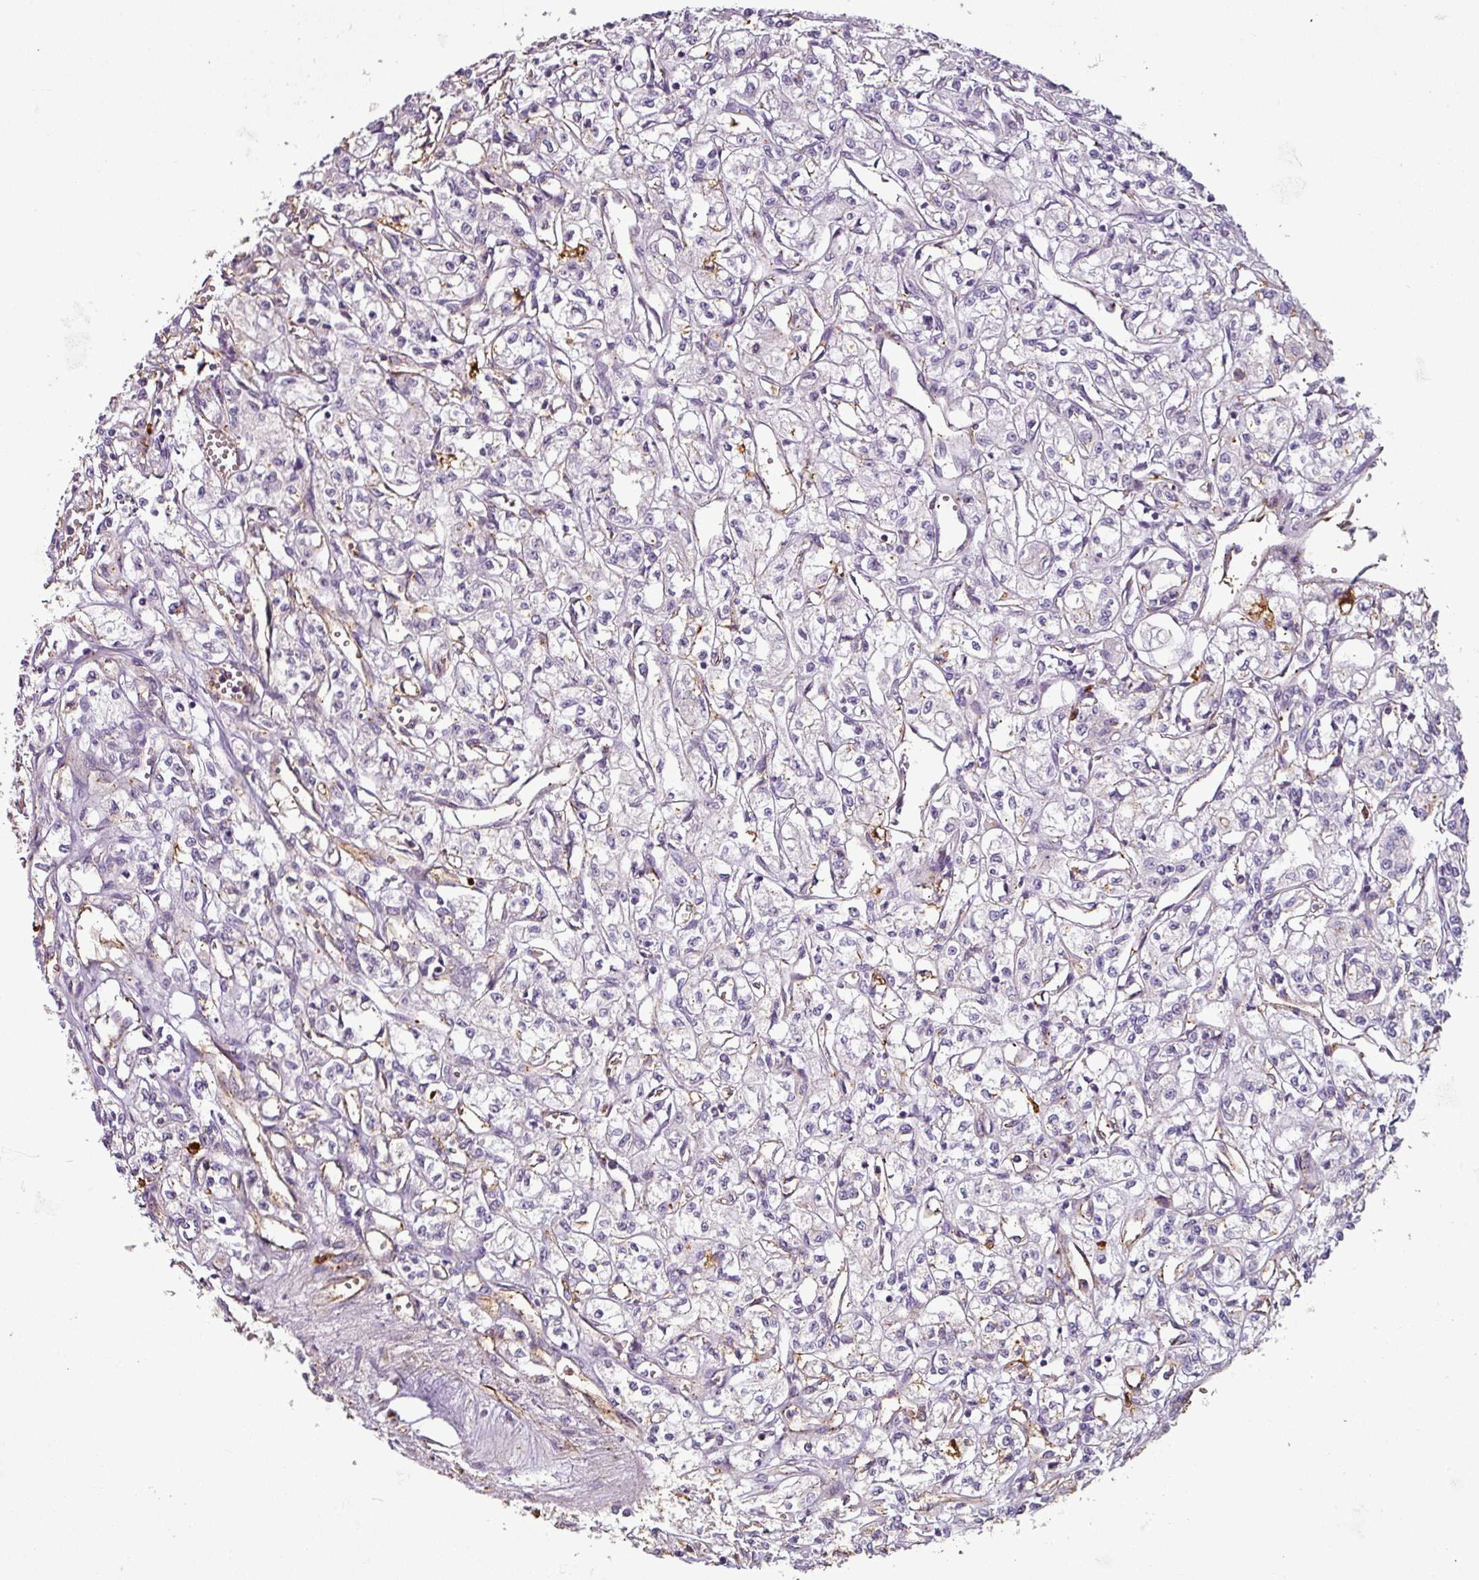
{"staining": {"intensity": "negative", "quantity": "none", "location": "none"}, "tissue": "renal cancer", "cell_type": "Tumor cells", "image_type": "cancer", "snomed": [{"axis": "morphology", "description": "Adenocarcinoma, NOS"}, {"axis": "topography", "description": "Kidney"}], "caption": "The micrograph demonstrates no staining of tumor cells in renal adenocarcinoma.", "gene": "APOC1", "patient": {"sex": "male", "age": 56}}